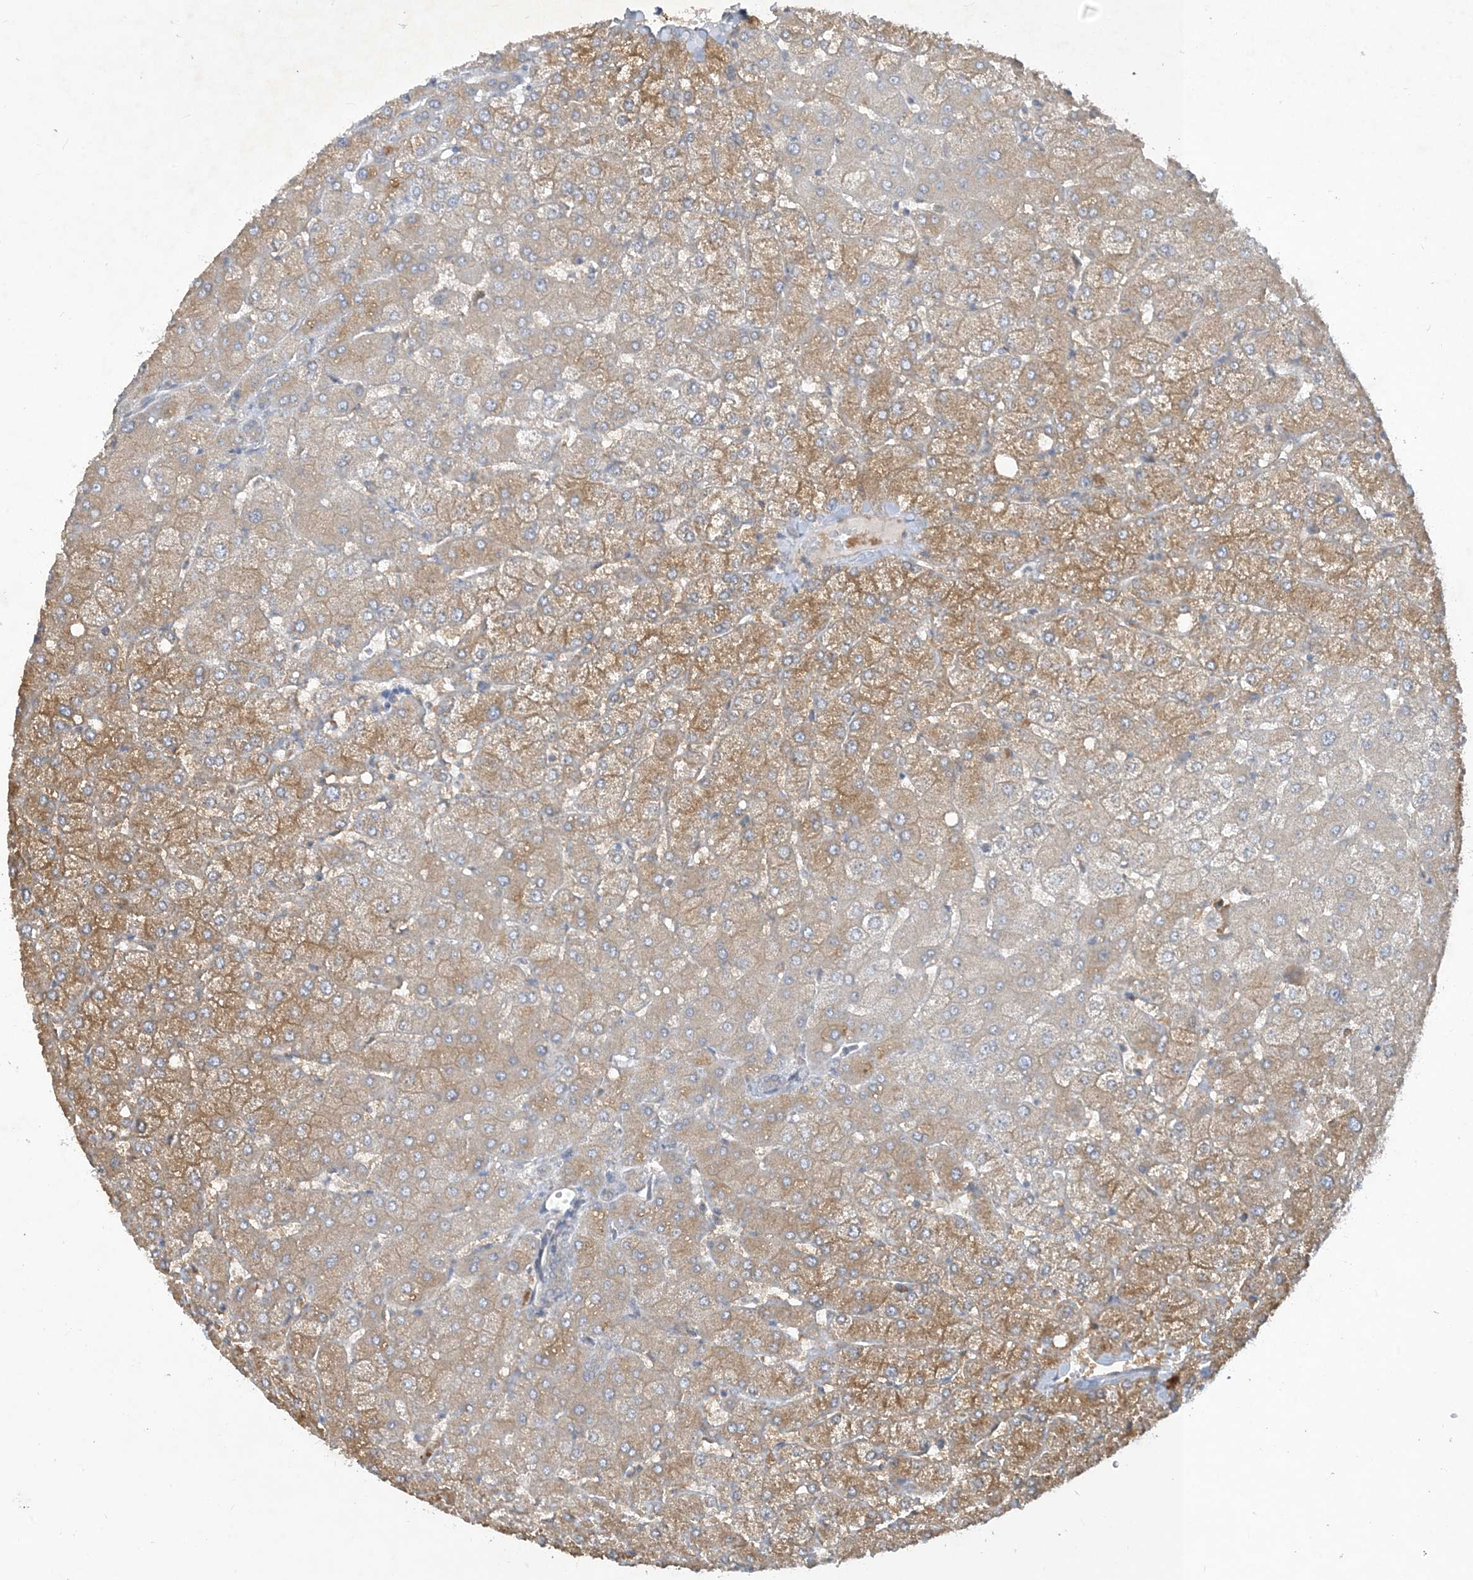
{"staining": {"intensity": "negative", "quantity": "none", "location": "none"}, "tissue": "liver", "cell_type": "Cholangiocytes", "image_type": "normal", "snomed": [{"axis": "morphology", "description": "Normal tissue, NOS"}, {"axis": "topography", "description": "Liver"}], "caption": "The histopathology image shows no significant expression in cholangiocytes of liver. (DAB IHC with hematoxylin counter stain).", "gene": "CDS1", "patient": {"sex": "female", "age": 54}}